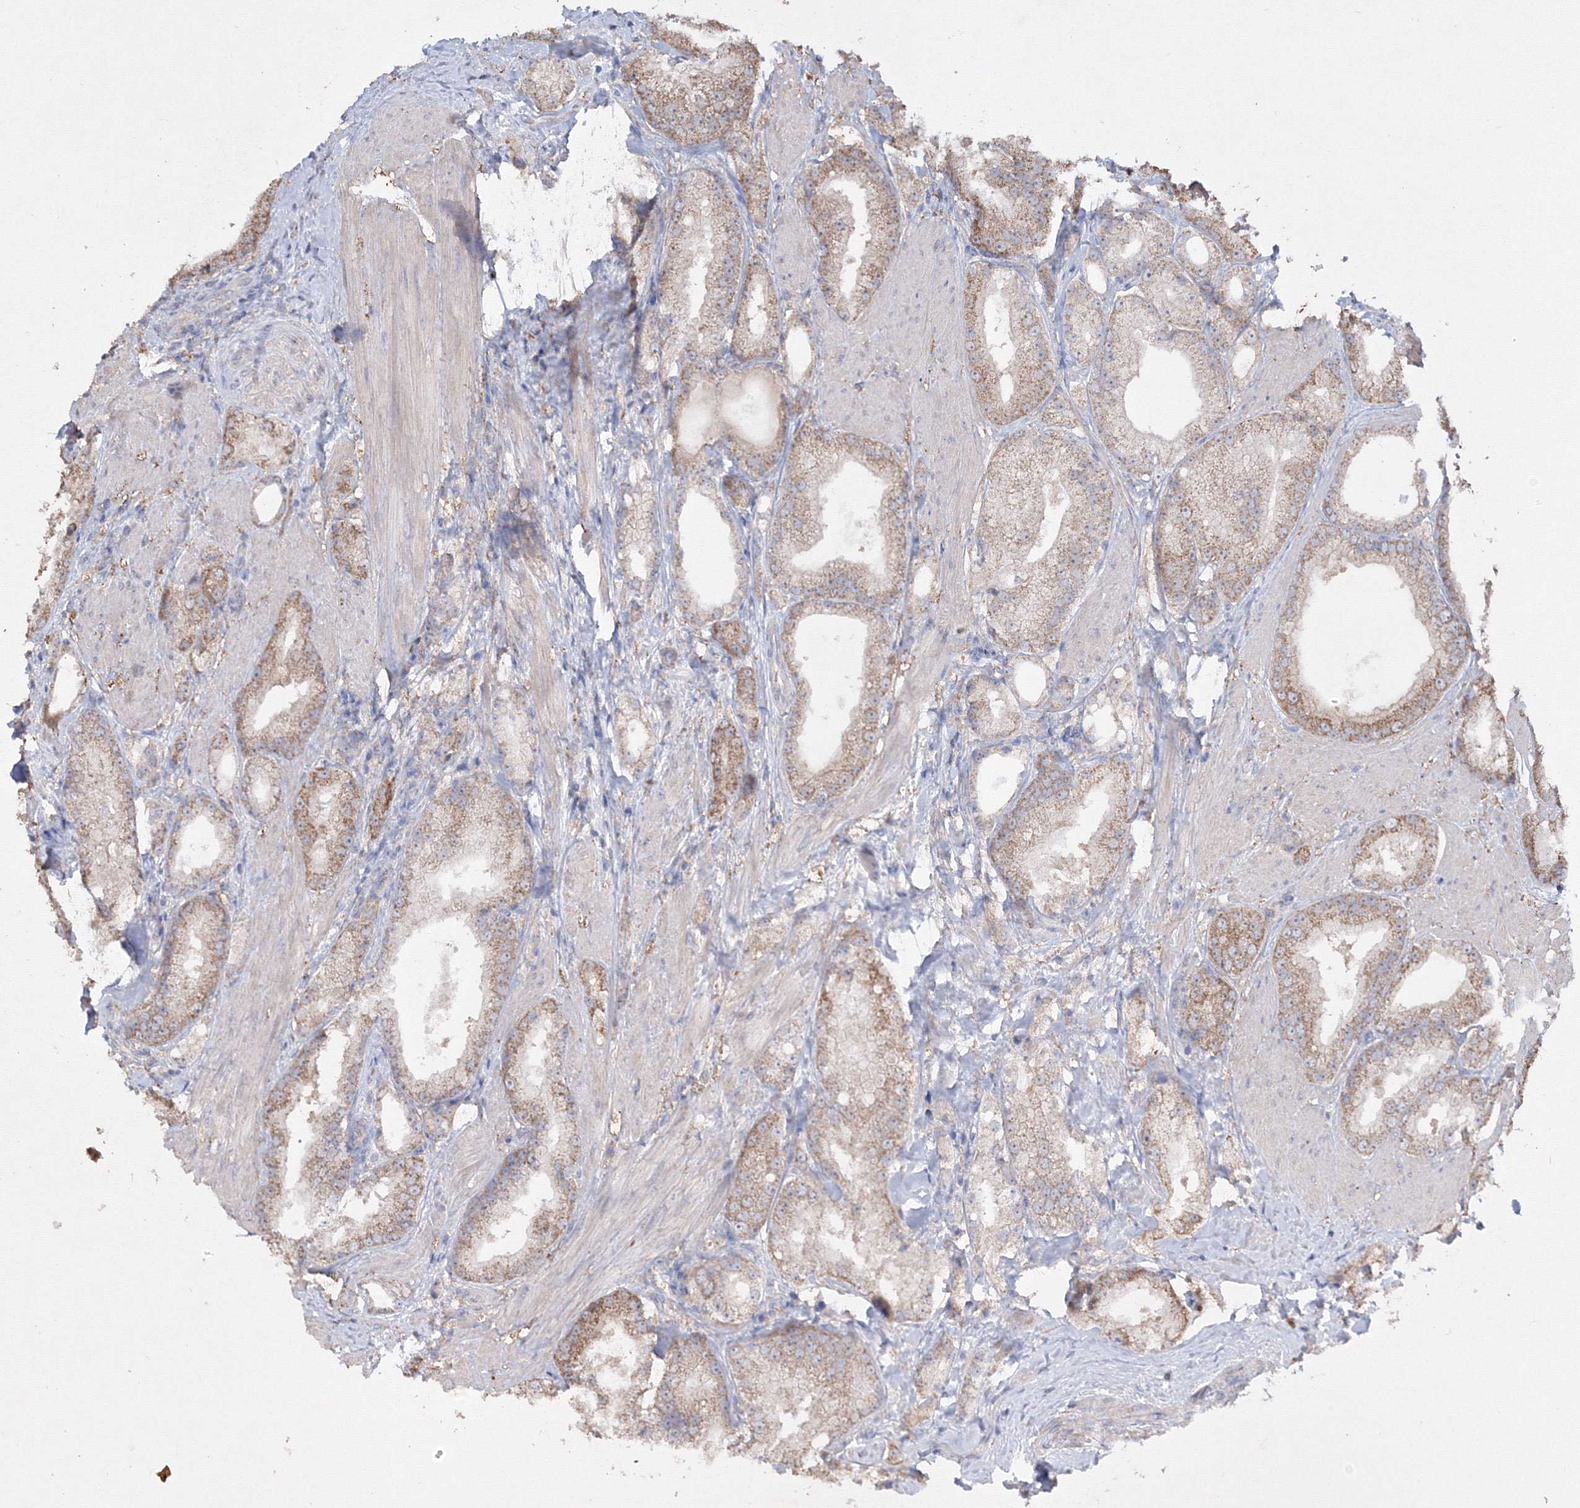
{"staining": {"intensity": "moderate", "quantity": "25%-75%", "location": "cytoplasmic/membranous"}, "tissue": "prostate cancer", "cell_type": "Tumor cells", "image_type": "cancer", "snomed": [{"axis": "morphology", "description": "Adenocarcinoma, Low grade"}, {"axis": "topography", "description": "Prostate"}], "caption": "A brown stain labels moderate cytoplasmic/membranous expression of a protein in low-grade adenocarcinoma (prostate) tumor cells.", "gene": "GRSF1", "patient": {"sex": "male", "age": 67}}